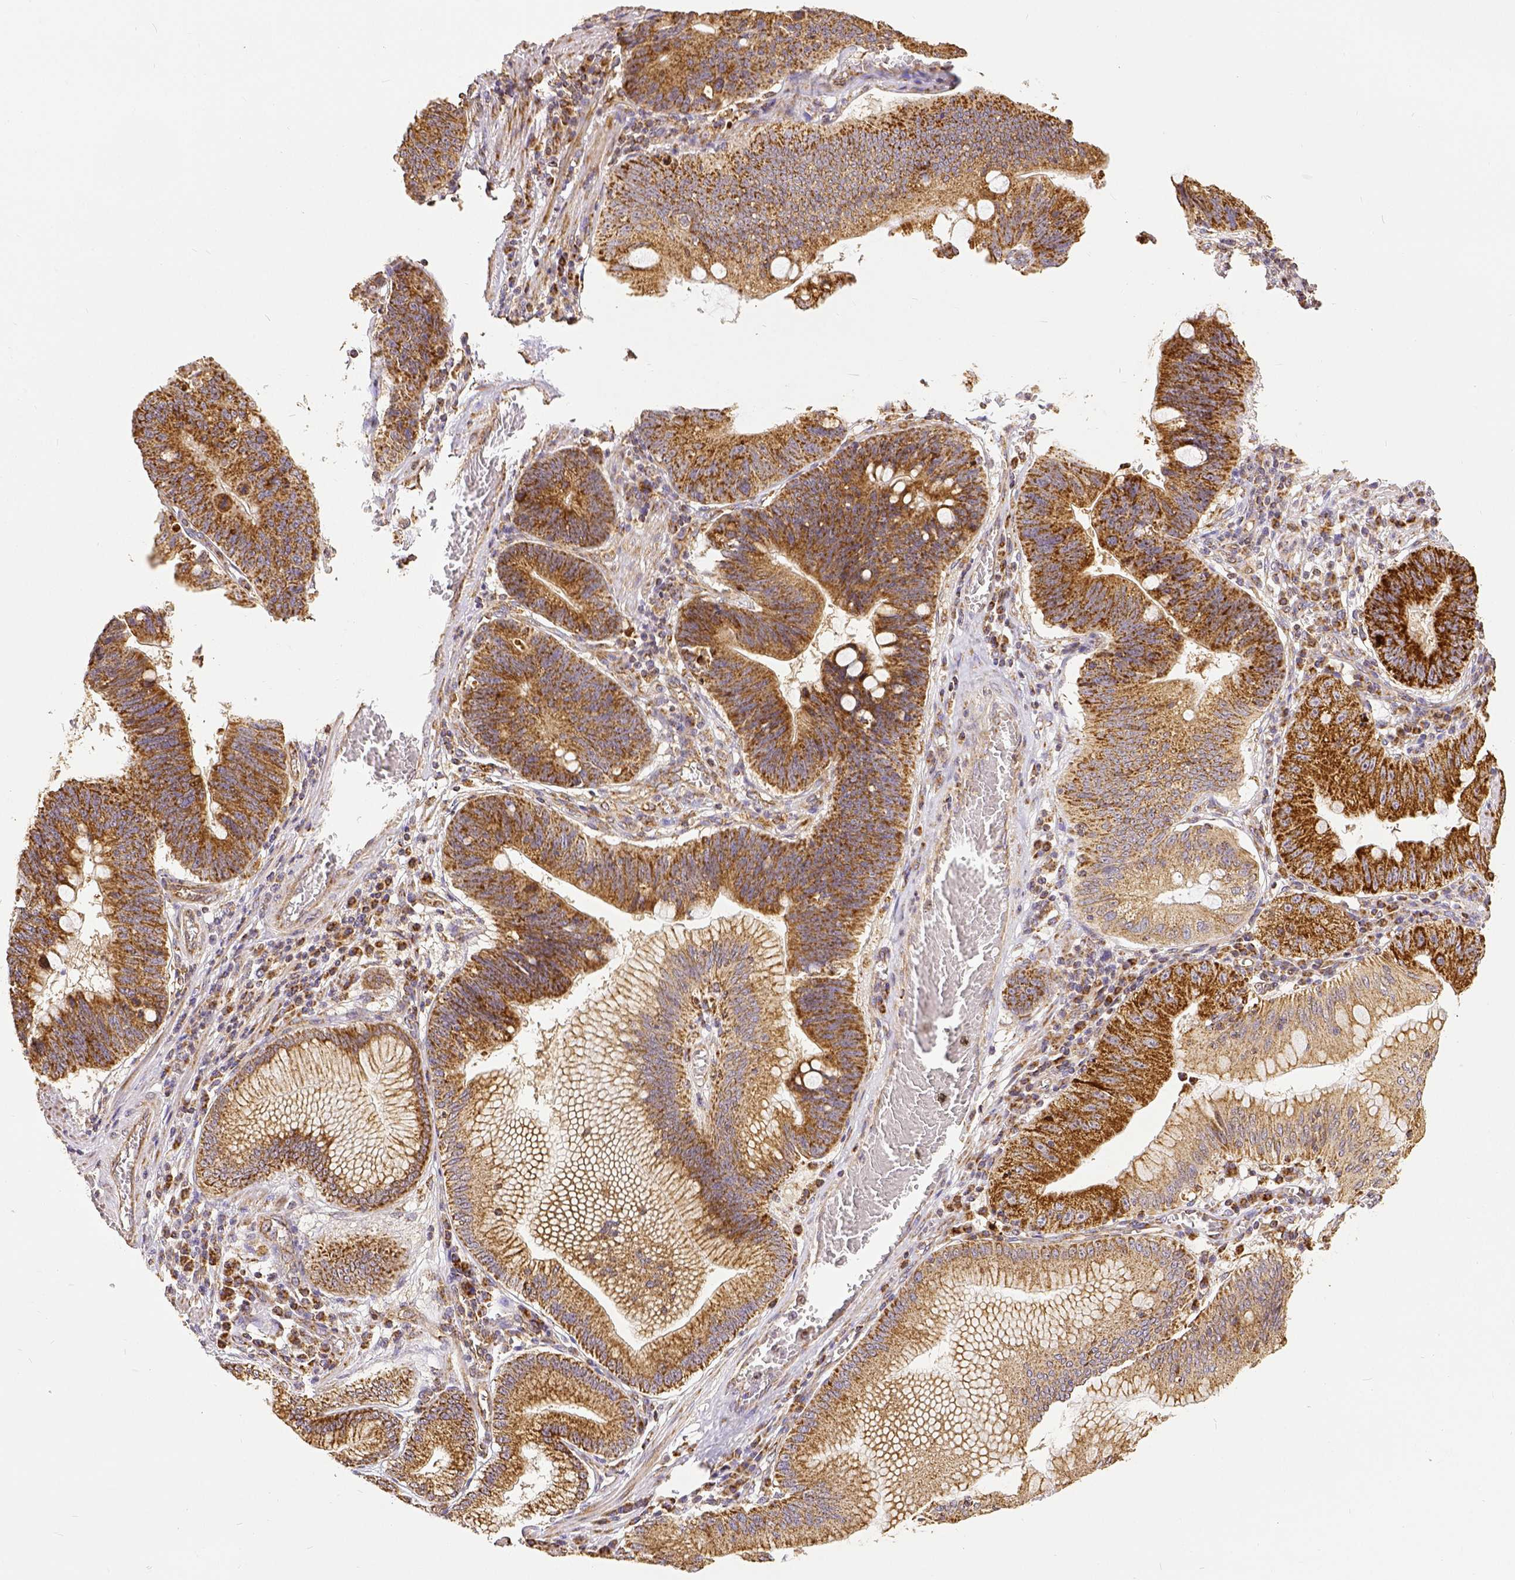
{"staining": {"intensity": "strong", "quantity": ">75%", "location": "cytoplasmic/membranous"}, "tissue": "stomach cancer", "cell_type": "Tumor cells", "image_type": "cancer", "snomed": [{"axis": "morphology", "description": "Adenocarcinoma, NOS"}, {"axis": "topography", "description": "Stomach"}], "caption": "Strong cytoplasmic/membranous protein staining is appreciated in approximately >75% of tumor cells in adenocarcinoma (stomach).", "gene": "SDHB", "patient": {"sex": "male", "age": 59}}